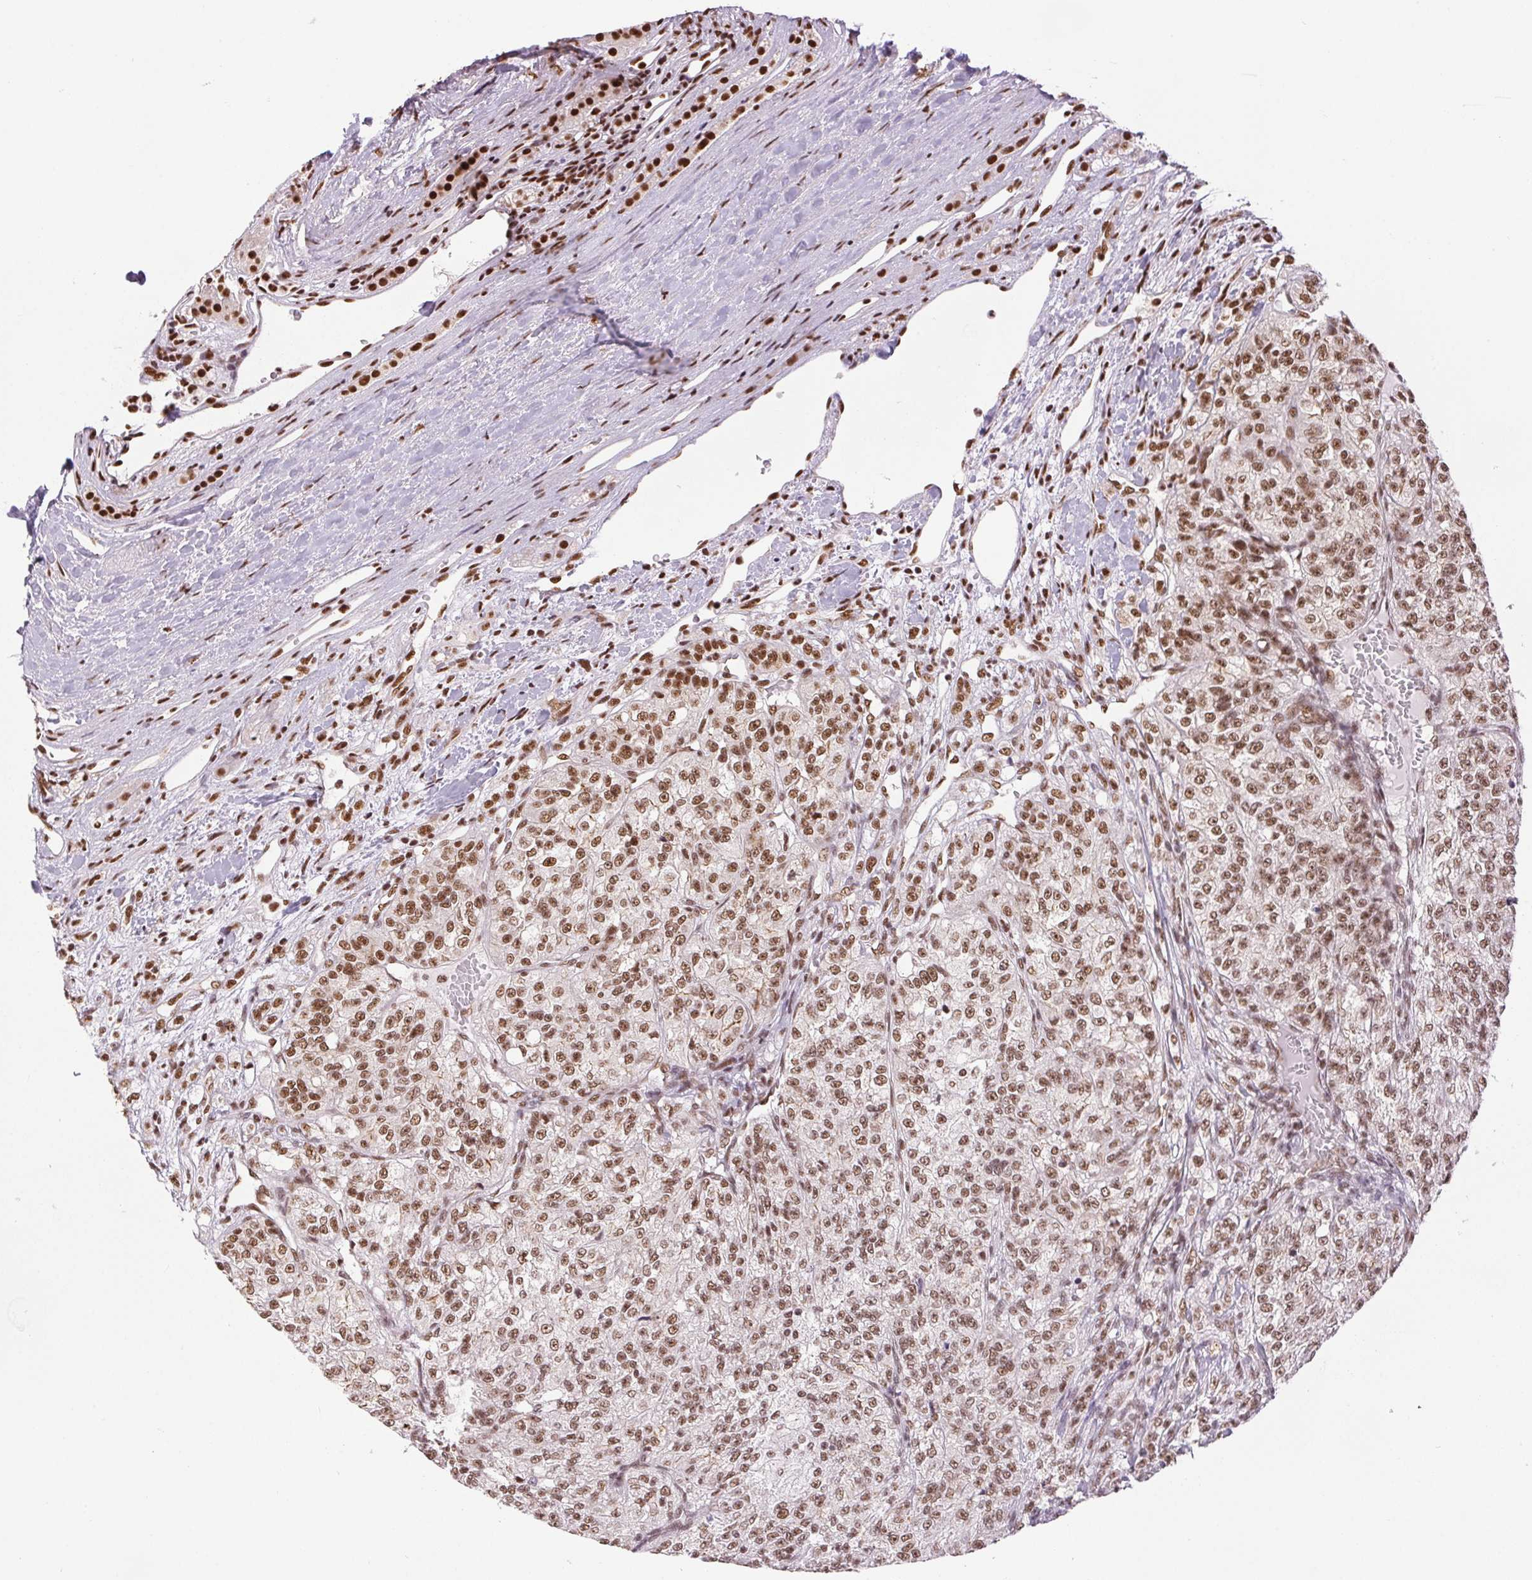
{"staining": {"intensity": "moderate", "quantity": ">75%", "location": "nuclear"}, "tissue": "renal cancer", "cell_type": "Tumor cells", "image_type": "cancer", "snomed": [{"axis": "morphology", "description": "Adenocarcinoma, NOS"}, {"axis": "topography", "description": "Kidney"}], "caption": "Human adenocarcinoma (renal) stained for a protein (brown) displays moderate nuclear positive expression in about >75% of tumor cells.", "gene": "IK", "patient": {"sex": "female", "age": 63}}